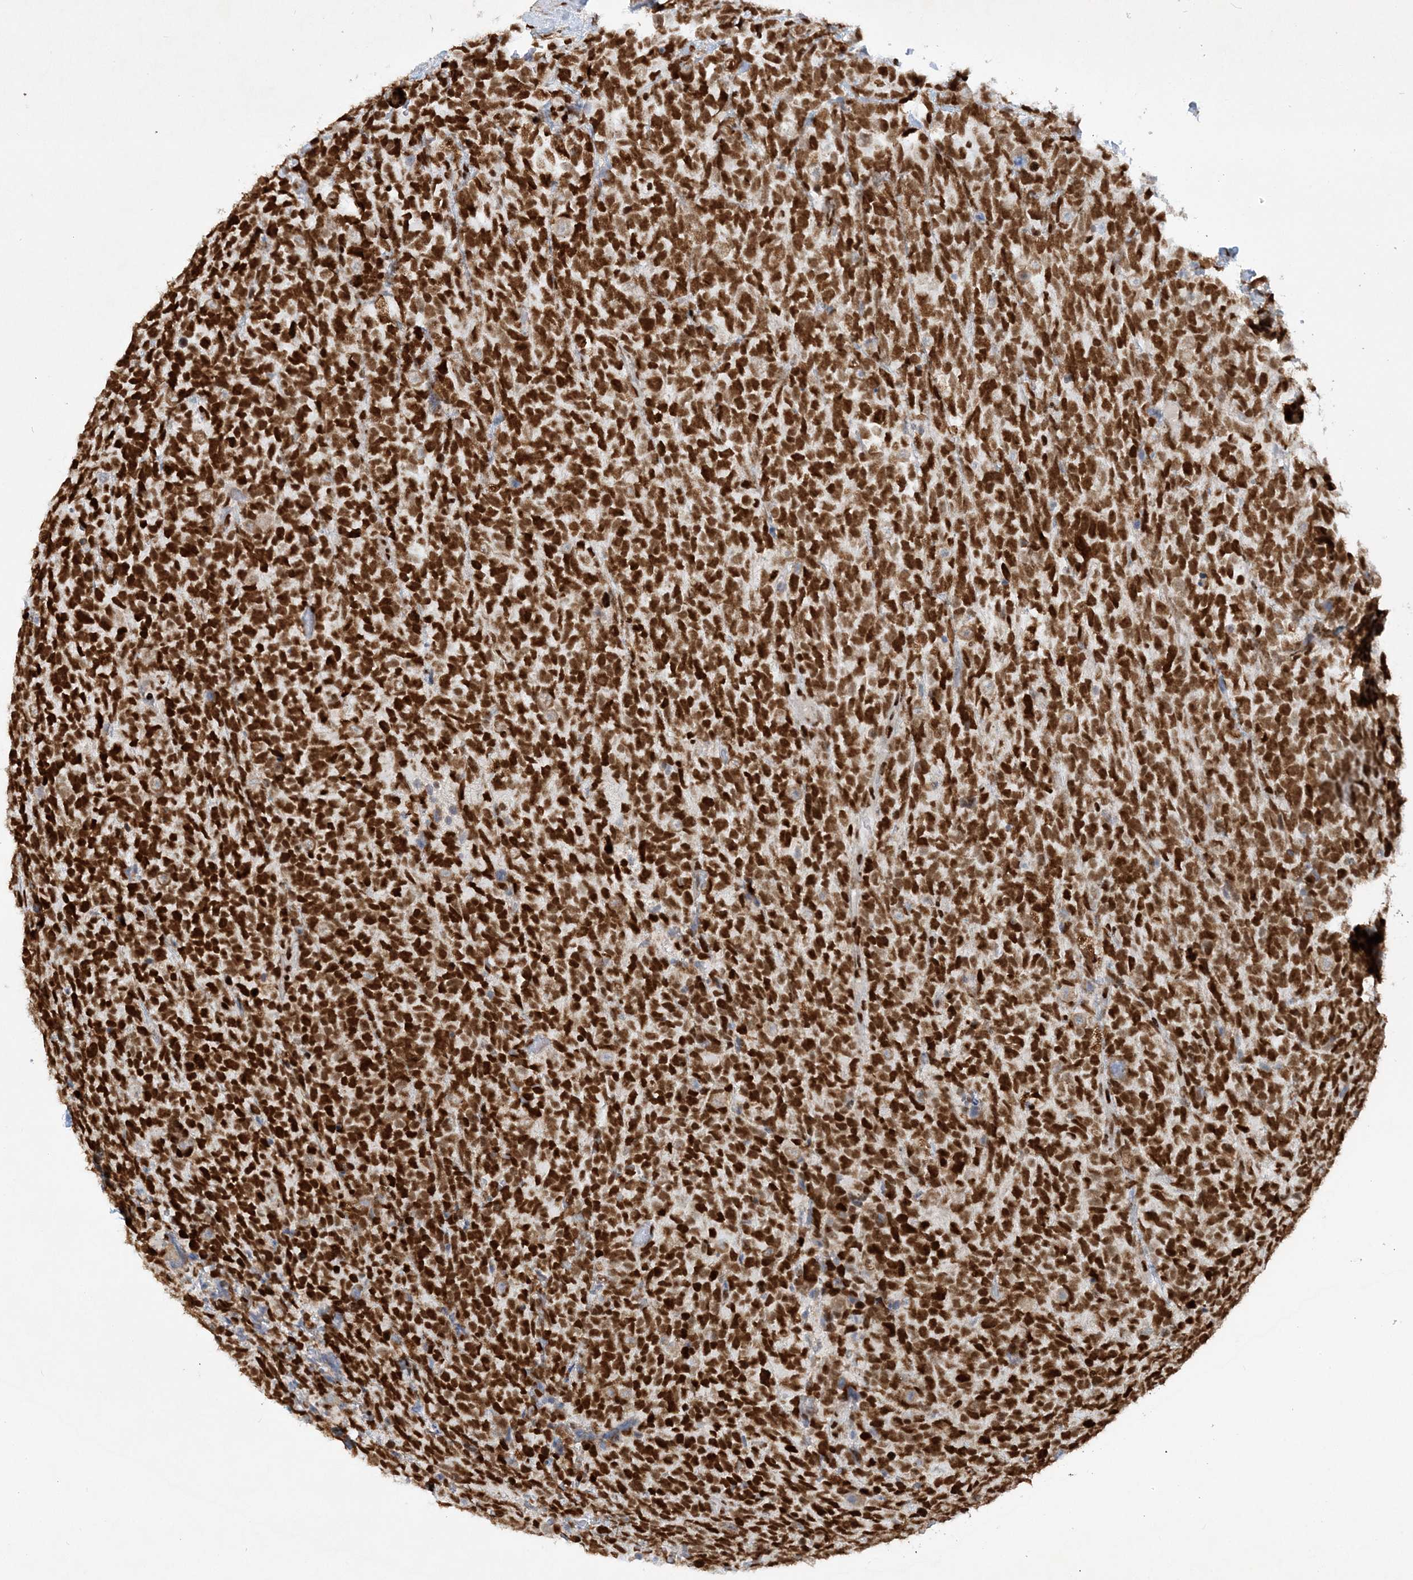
{"staining": {"intensity": "strong", "quantity": ">75%", "location": "nuclear"}, "tissue": "urothelial cancer", "cell_type": "Tumor cells", "image_type": "cancer", "snomed": [{"axis": "morphology", "description": "Urothelial carcinoma, High grade"}, {"axis": "topography", "description": "Urinary bladder"}], "caption": "Immunohistochemical staining of urothelial cancer exhibits high levels of strong nuclear expression in about >75% of tumor cells.", "gene": "DELE1", "patient": {"sex": "female", "age": 82}}